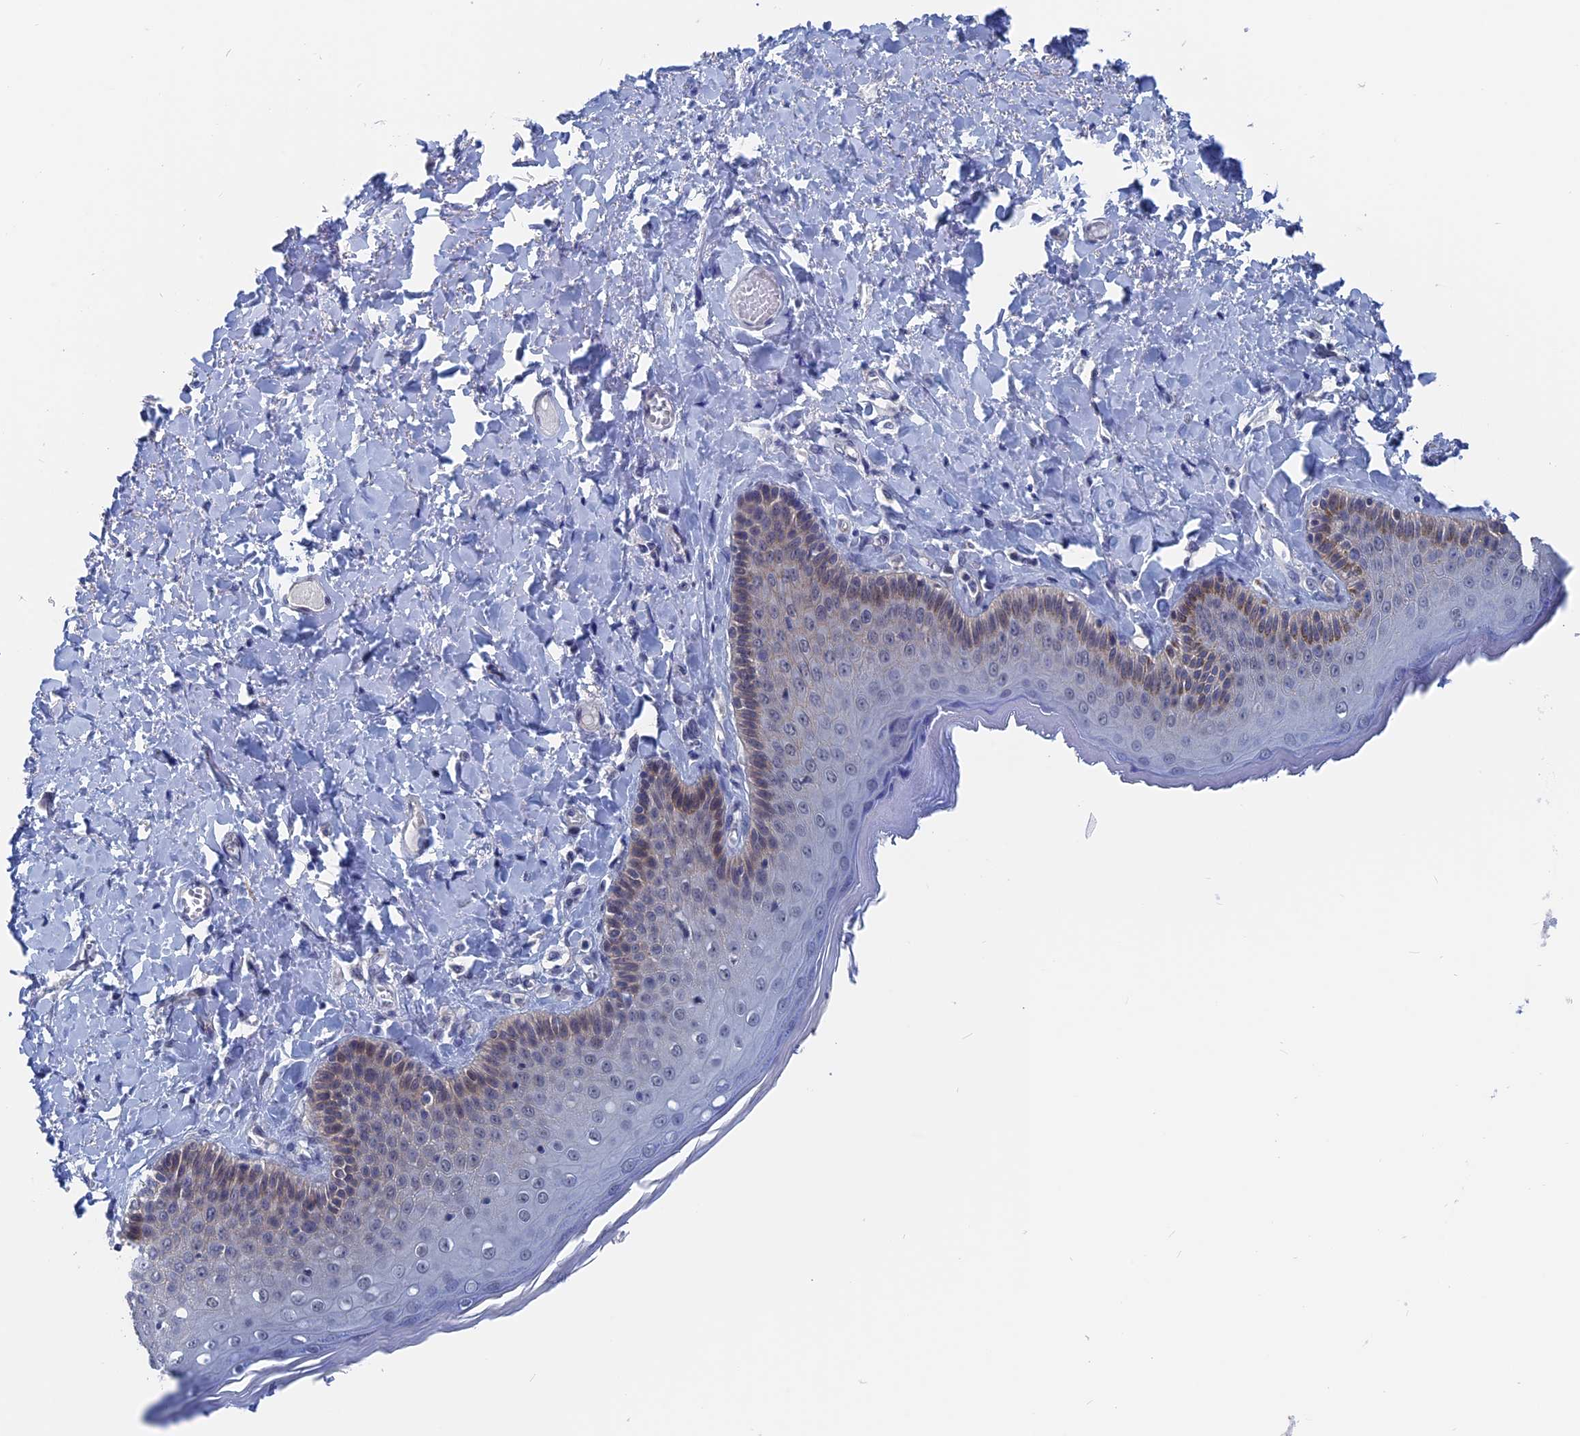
{"staining": {"intensity": "weak", "quantity": "<25%", "location": "cytoplasmic/membranous"}, "tissue": "skin", "cell_type": "Epidermal cells", "image_type": "normal", "snomed": [{"axis": "morphology", "description": "Normal tissue, NOS"}, {"axis": "topography", "description": "Anal"}], "caption": "DAB immunohistochemical staining of benign skin shows no significant expression in epidermal cells.", "gene": "MARCHF3", "patient": {"sex": "male", "age": 69}}